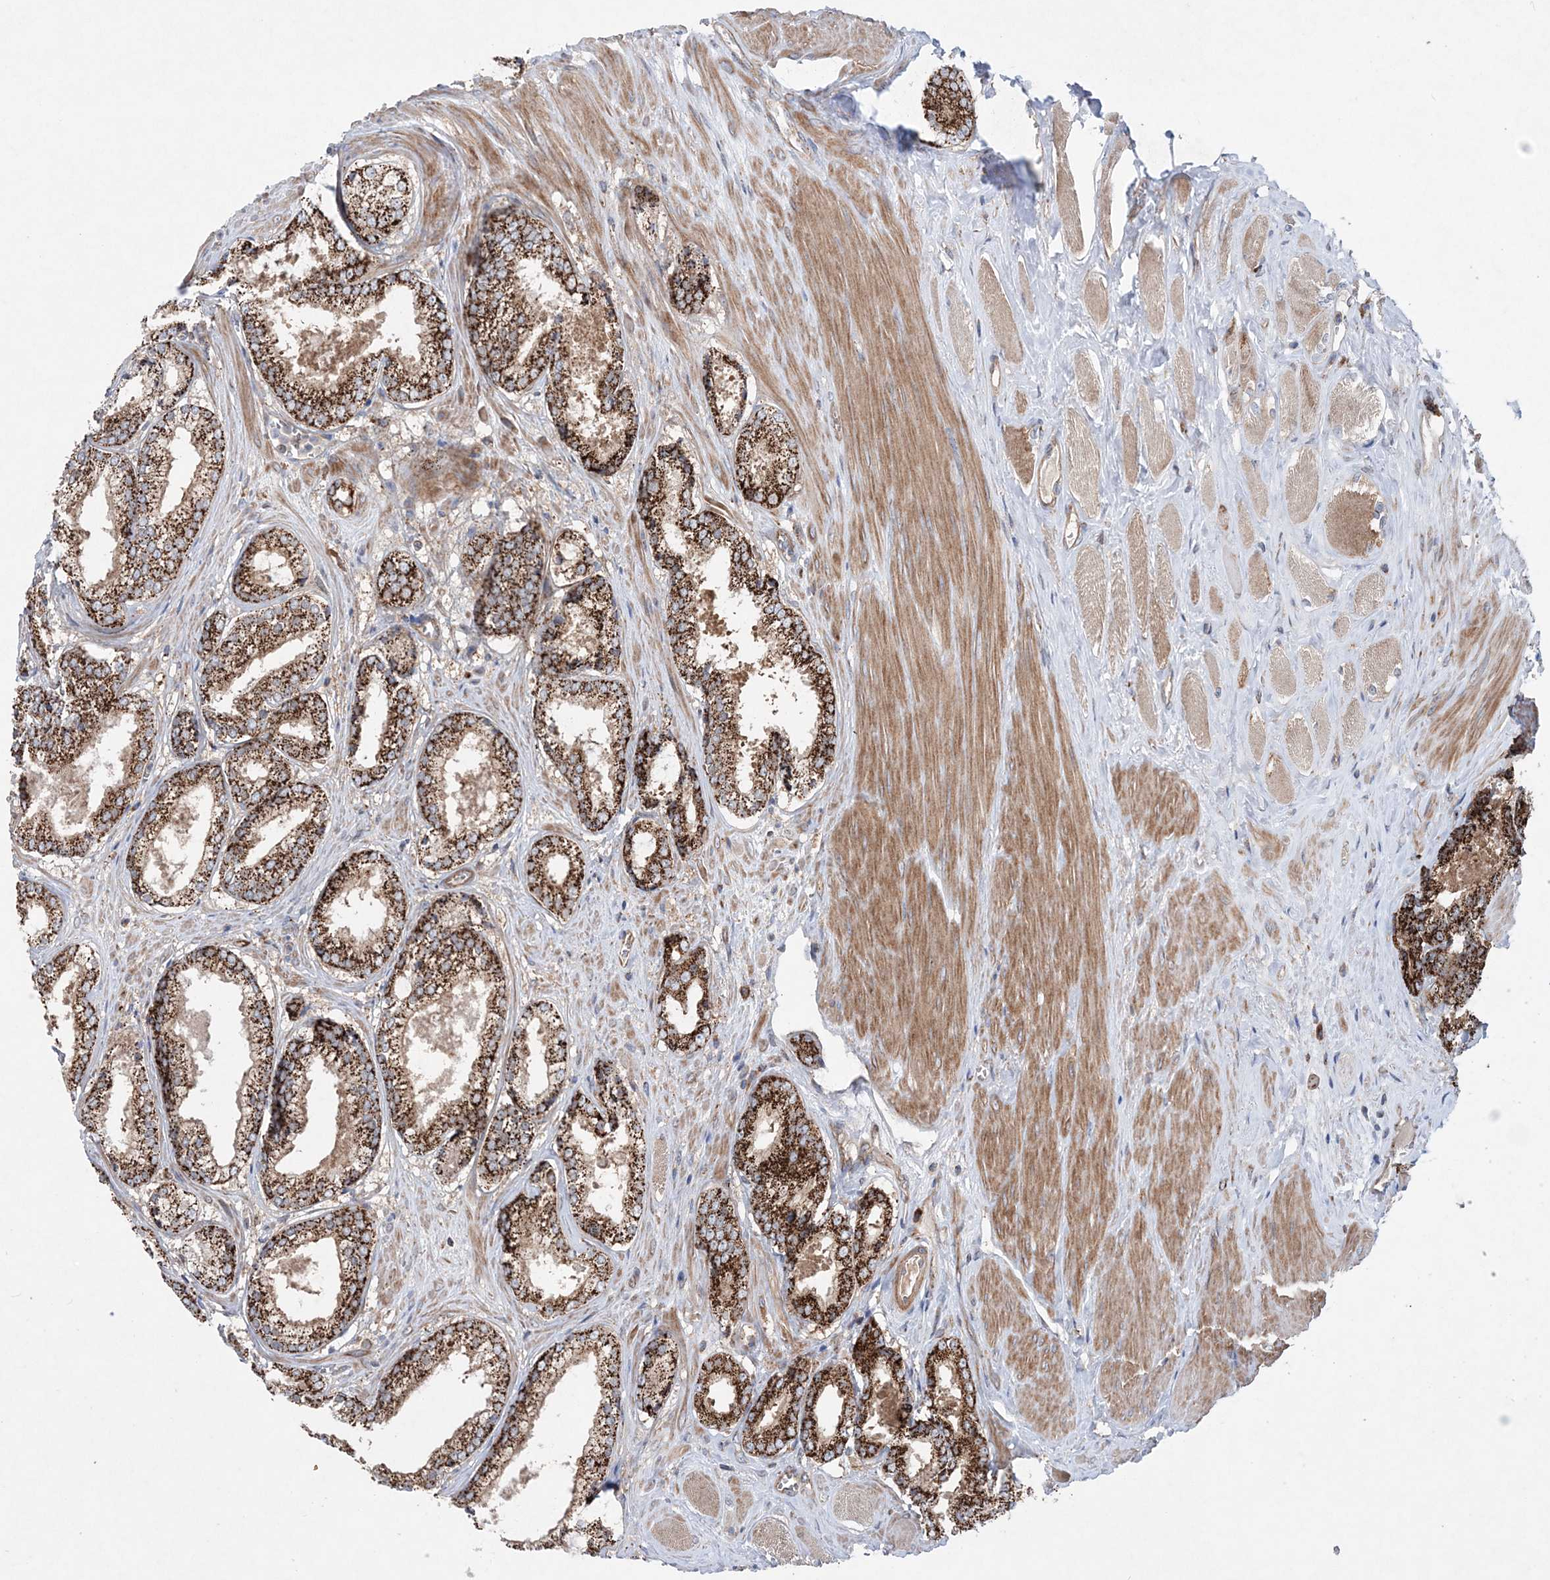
{"staining": {"intensity": "strong", "quantity": ">75%", "location": "cytoplasmic/membranous"}, "tissue": "prostate cancer", "cell_type": "Tumor cells", "image_type": "cancer", "snomed": [{"axis": "morphology", "description": "Adenocarcinoma, Low grade"}, {"axis": "topography", "description": "Prostate"}], "caption": "Protein expression analysis of human adenocarcinoma (low-grade) (prostate) reveals strong cytoplasmic/membranous positivity in approximately >75% of tumor cells. Using DAB (3,3'-diaminobenzidine) (brown) and hematoxylin (blue) stains, captured at high magnification using brightfield microscopy.", "gene": "NGLY1", "patient": {"sex": "male", "age": 64}}